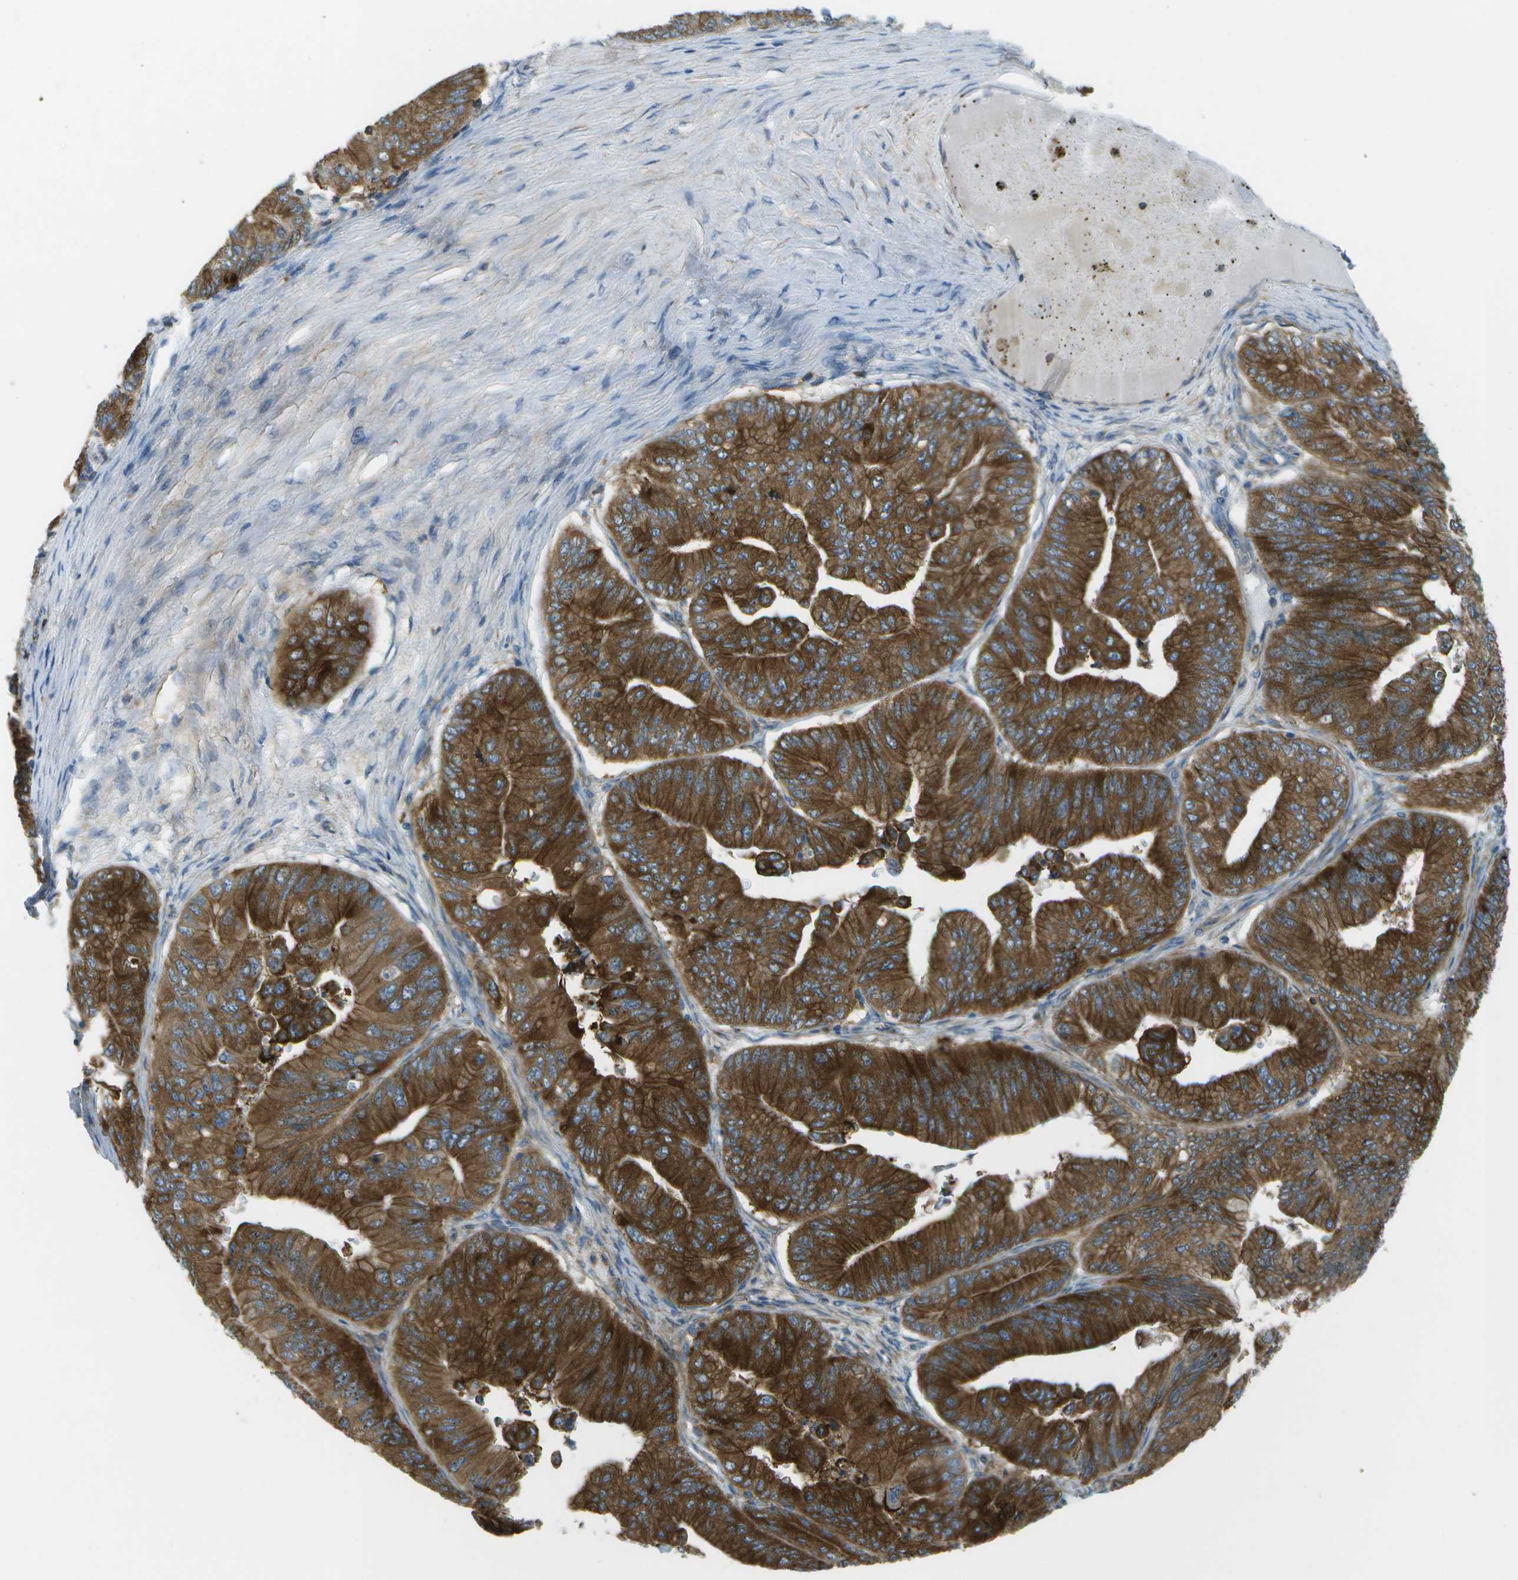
{"staining": {"intensity": "strong", "quantity": ">75%", "location": "cytoplasmic/membranous"}, "tissue": "ovarian cancer", "cell_type": "Tumor cells", "image_type": "cancer", "snomed": [{"axis": "morphology", "description": "Cystadenocarcinoma, mucinous, NOS"}, {"axis": "topography", "description": "Ovary"}], "caption": "Protein expression by immunohistochemistry exhibits strong cytoplasmic/membranous staining in about >75% of tumor cells in ovarian mucinous cystadenocarcinoma.", "gene": "WNK2", "patient": {"sex": "female", "age": 61}}